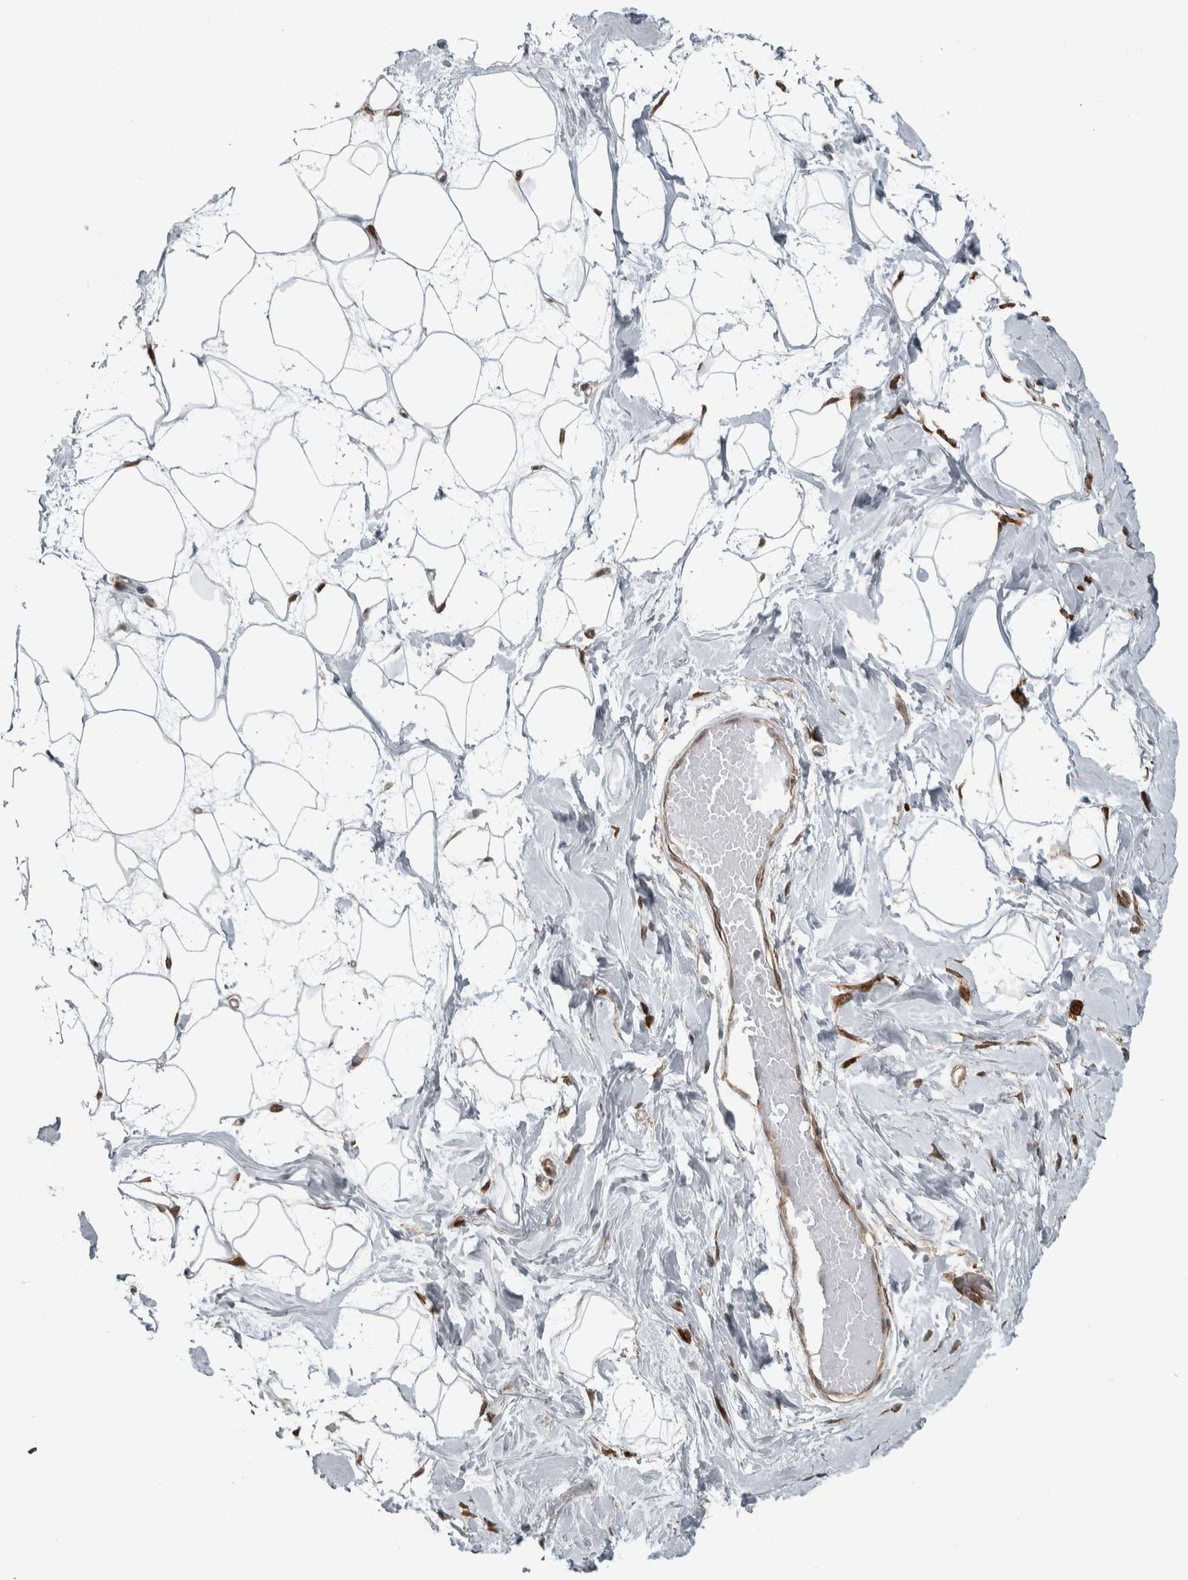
{"staining": {"intensity": "moderate", "quantity": "<25%", "location": "nuclear"}, "tissue": "breast", "cell_type": "Adipocytes", "image_type": "normal", "snomed": [{"axis": "morphology", "description": "Normal tissue, NOS"}, {"axis": "topography", "description": "Breast"}], "caption": "The histopathology image exhibits staining of normal breast, revealing moderate nuclear protein staining (brown color) within adipocytes.", "gene": "DDX42", "patient": {"sex": "female", "age": 45}}